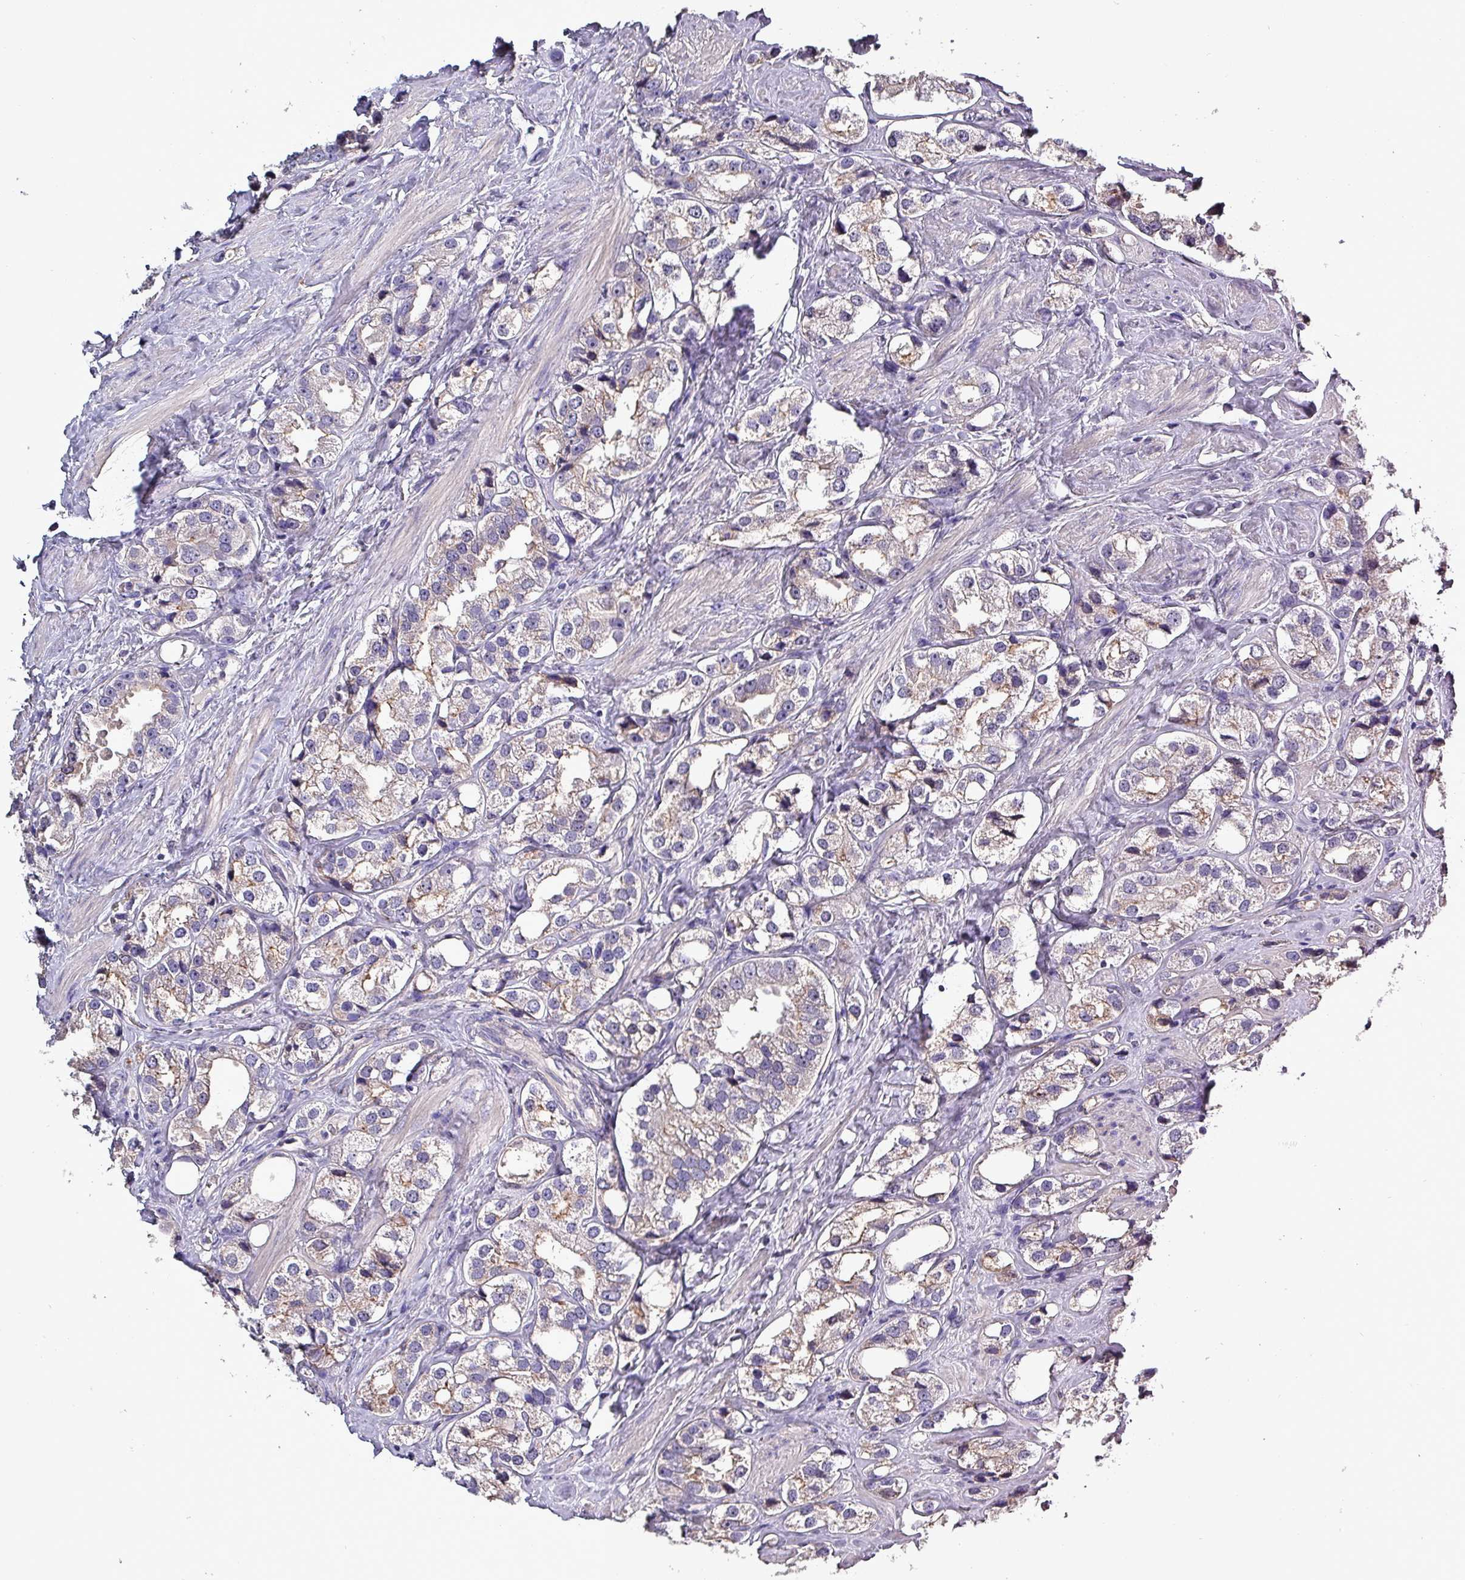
{"staining": {"intensity": "negative", "quantity": "none", "location": "none"}, "tissue": "prostate cancer", "cell_type": "Tumor cells", "image_type": "cancer", "snomed": [{"axis": "morphology", "description": "Adenocarcinoma, NOS"}, {"axis": "topography", "description": "Prostate"}], "caption": "Human prostate cancer stained for a protein using IHC exhibits no positivity in tumor cells.", "gene": "HTRA4", "patient": {"sex": "male", "age": 79}}